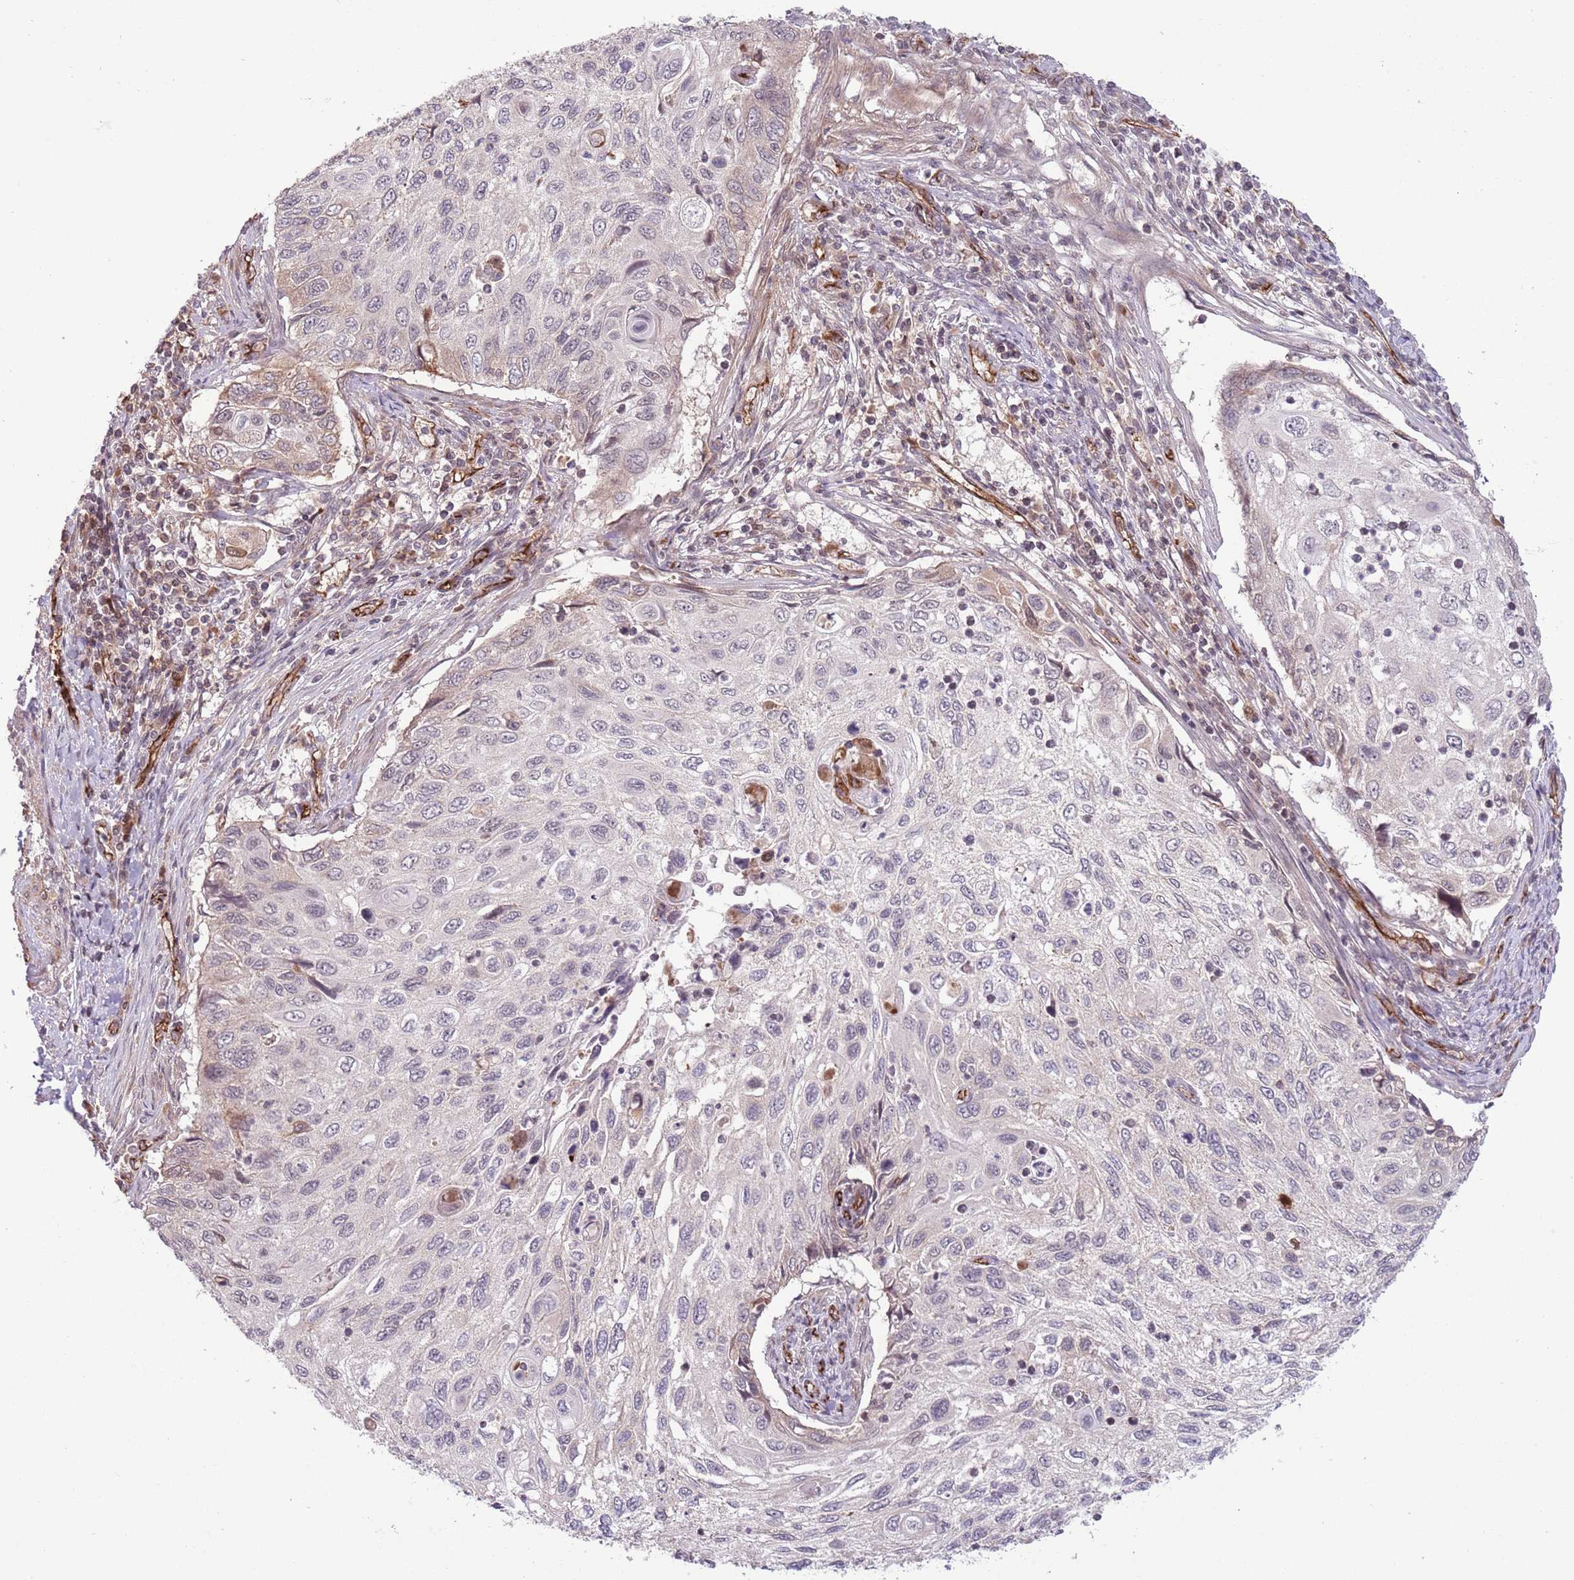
{"staining": {"intensity": "negative", "quantity": "none", "location": "none"}, "tissue": "cervical cancer", "cell_type": "Tumor cells", "image_type": "cancer", "snomed": [{"axis": "morphology", "description": "Squamous cell carcinoma, NOS"}, {"axis": "topography", "description": "Cervix"}], "caption": "The immunohistochemistry photomicrograph has no significant staining in tumor cells of cervical cancer tissue.", "gene": "DPP10", "patient": {"sex": "female", "age": 70}}